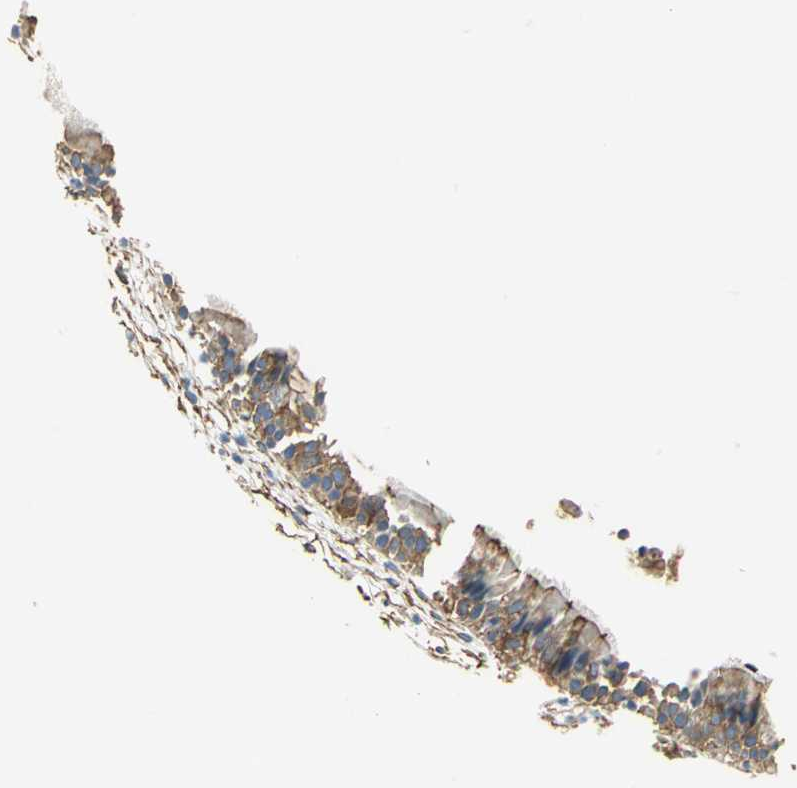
{"staining": {"intensity": "moderate", "quantity": ">75%", "location": "cytoplasmic/membranous"}, "tissue": "nasopharynx", "cell_type": "Respiratory epithelial cells", "image_type": "normal", "snomed": [{"axis": "morphology", "description": "Normal tissue, NOS"}, {"axis": "topography", "description": "Nasopharynx"}], "caption": "Immunohistochemistry micrograph of normal nasopharynx stained for a protein (brown), which shows medium levels of moderate cytoplasmic/membranous positivity in about >75% of respiratory epithelial cells.", "gene": "FLNB", "patient": {"sex": "female", "age": 54}}